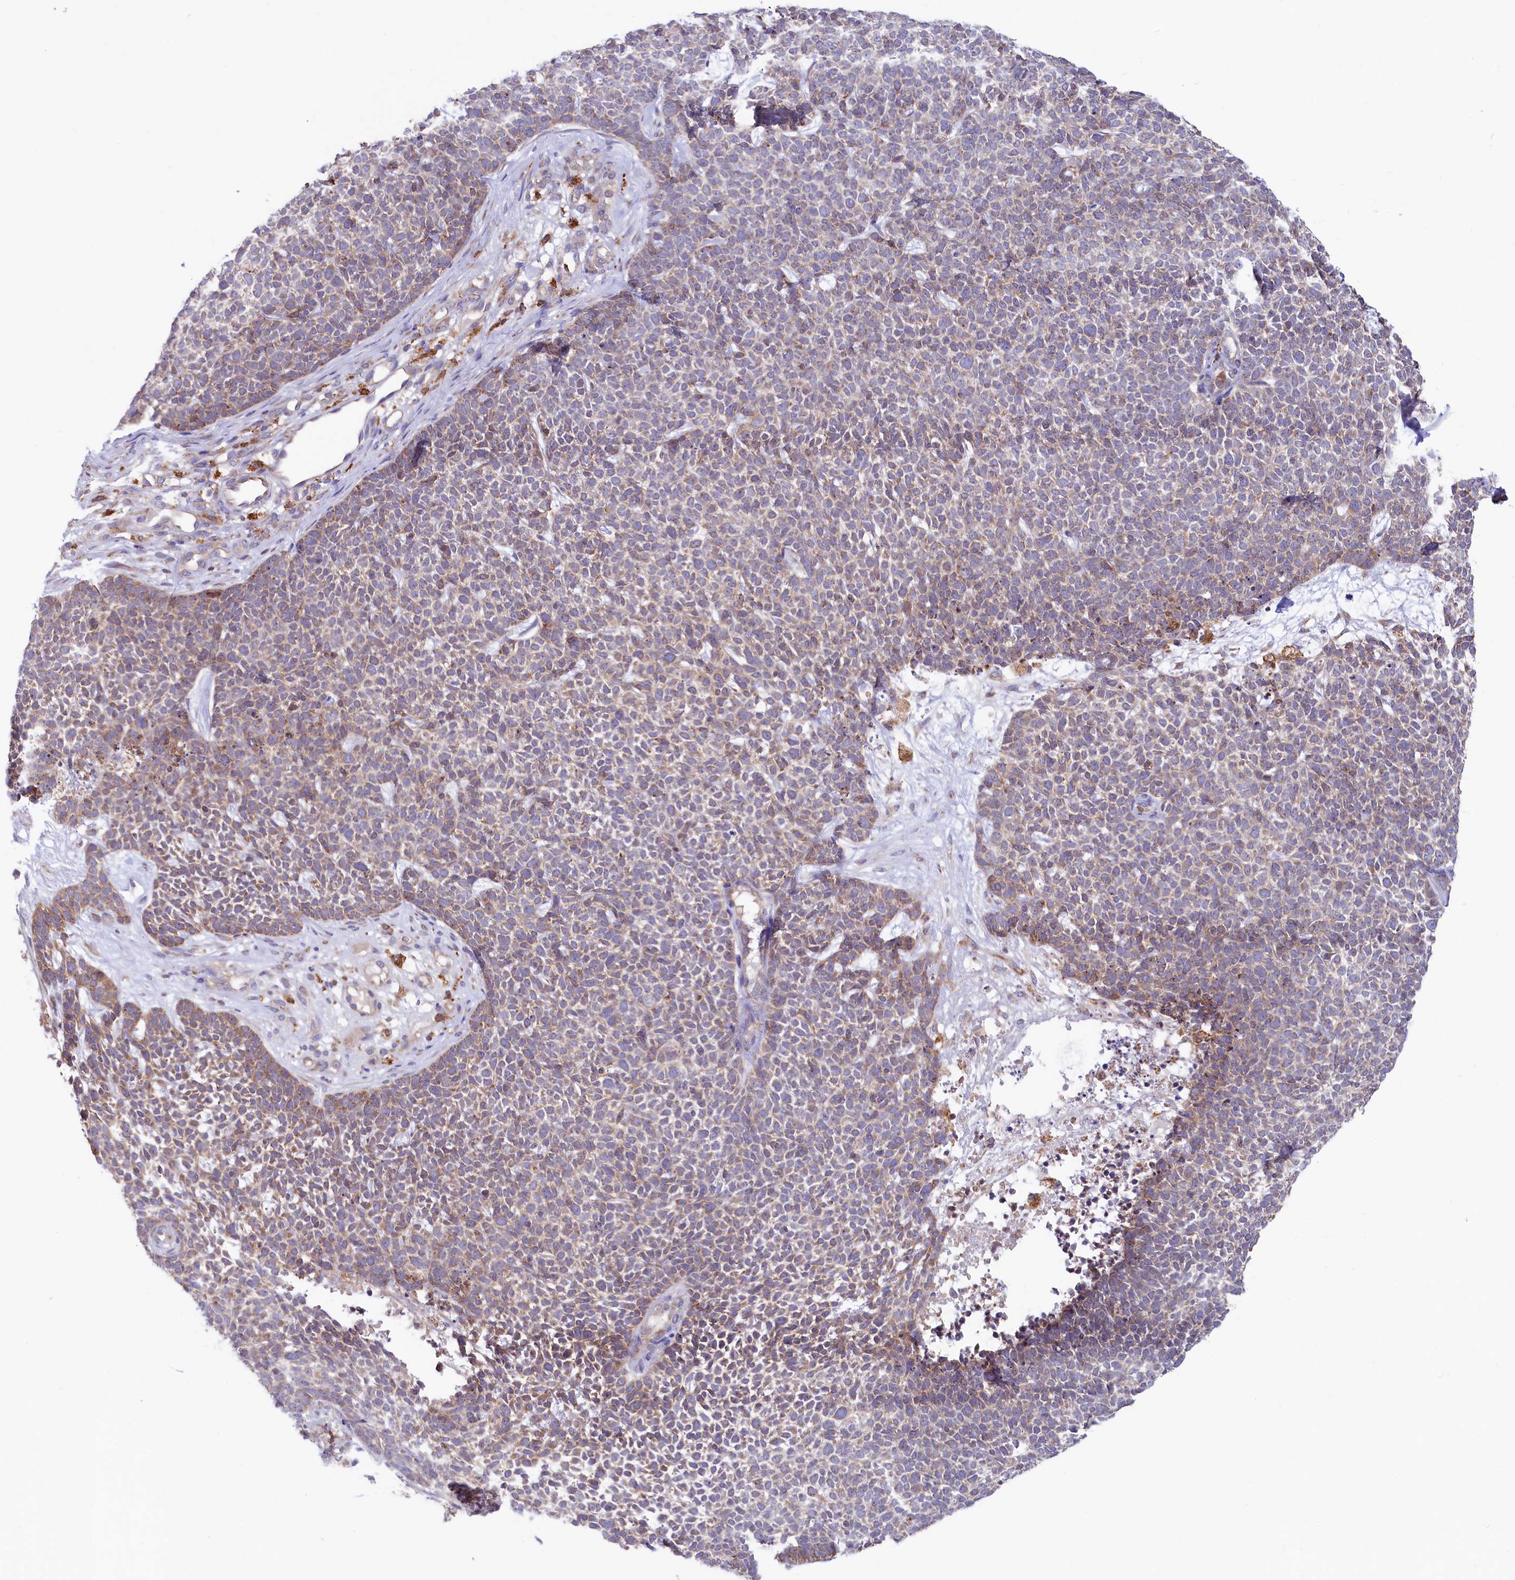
{"staining": {"intensity": "weak", "quantity": "25%-75%", "location": "cytoplasmic/membranous"}, "tissue": "skin cancer", "cell_type": "Tumor cells", "image_type": "cancer", "snomed": [{"axis": "morphology", "description": "Basal cell carcinoma"}, {"axis": "topography", "description": "Skin"}], "caption": "A photomicrograph of skin cancer (basal cell carcinoma) stained for a protein demonstrates weak cytoplasmic/membranous brown staining in tumor cells.", "gene": "CHID1", "patient": {"sex": "female", "age": 84}}